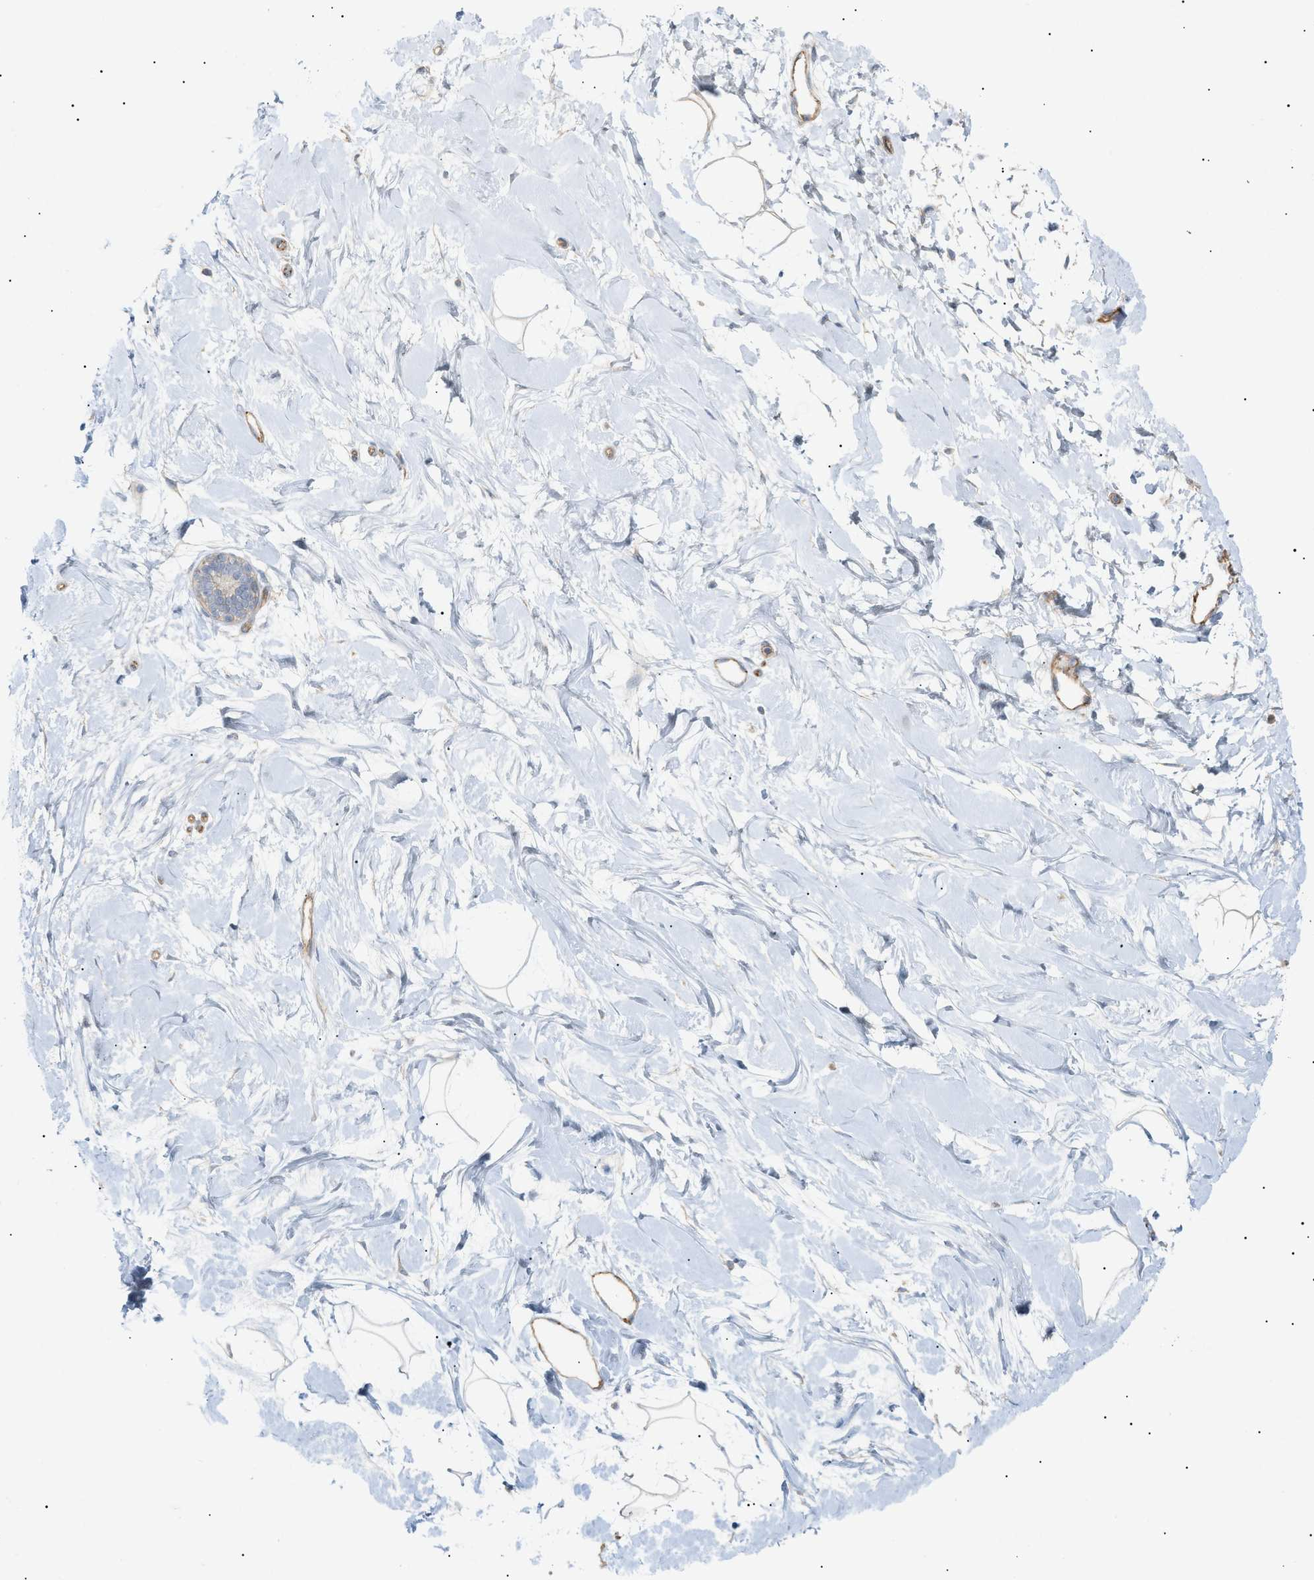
{"staining": {"intensity": "weak", "quantity": ">75%", "location": "cytoplasmic/membranous"}, "tissue": "breast", "cell_type": "Adipocytes", "image_type": "normal", "snomed": [{"axis": "morphology", "description": "Normal tissue, NOS"}, {"axis": "morphology", "description": "Lobular carcinoma"}, {"axis": "topography", "description": "Breast"}], "caption": "Breast stained with a protein marker reveals weak staining in adipocytes.", "gene": "ZFHX2", "patient": {"sex": "female", "age": 59}}